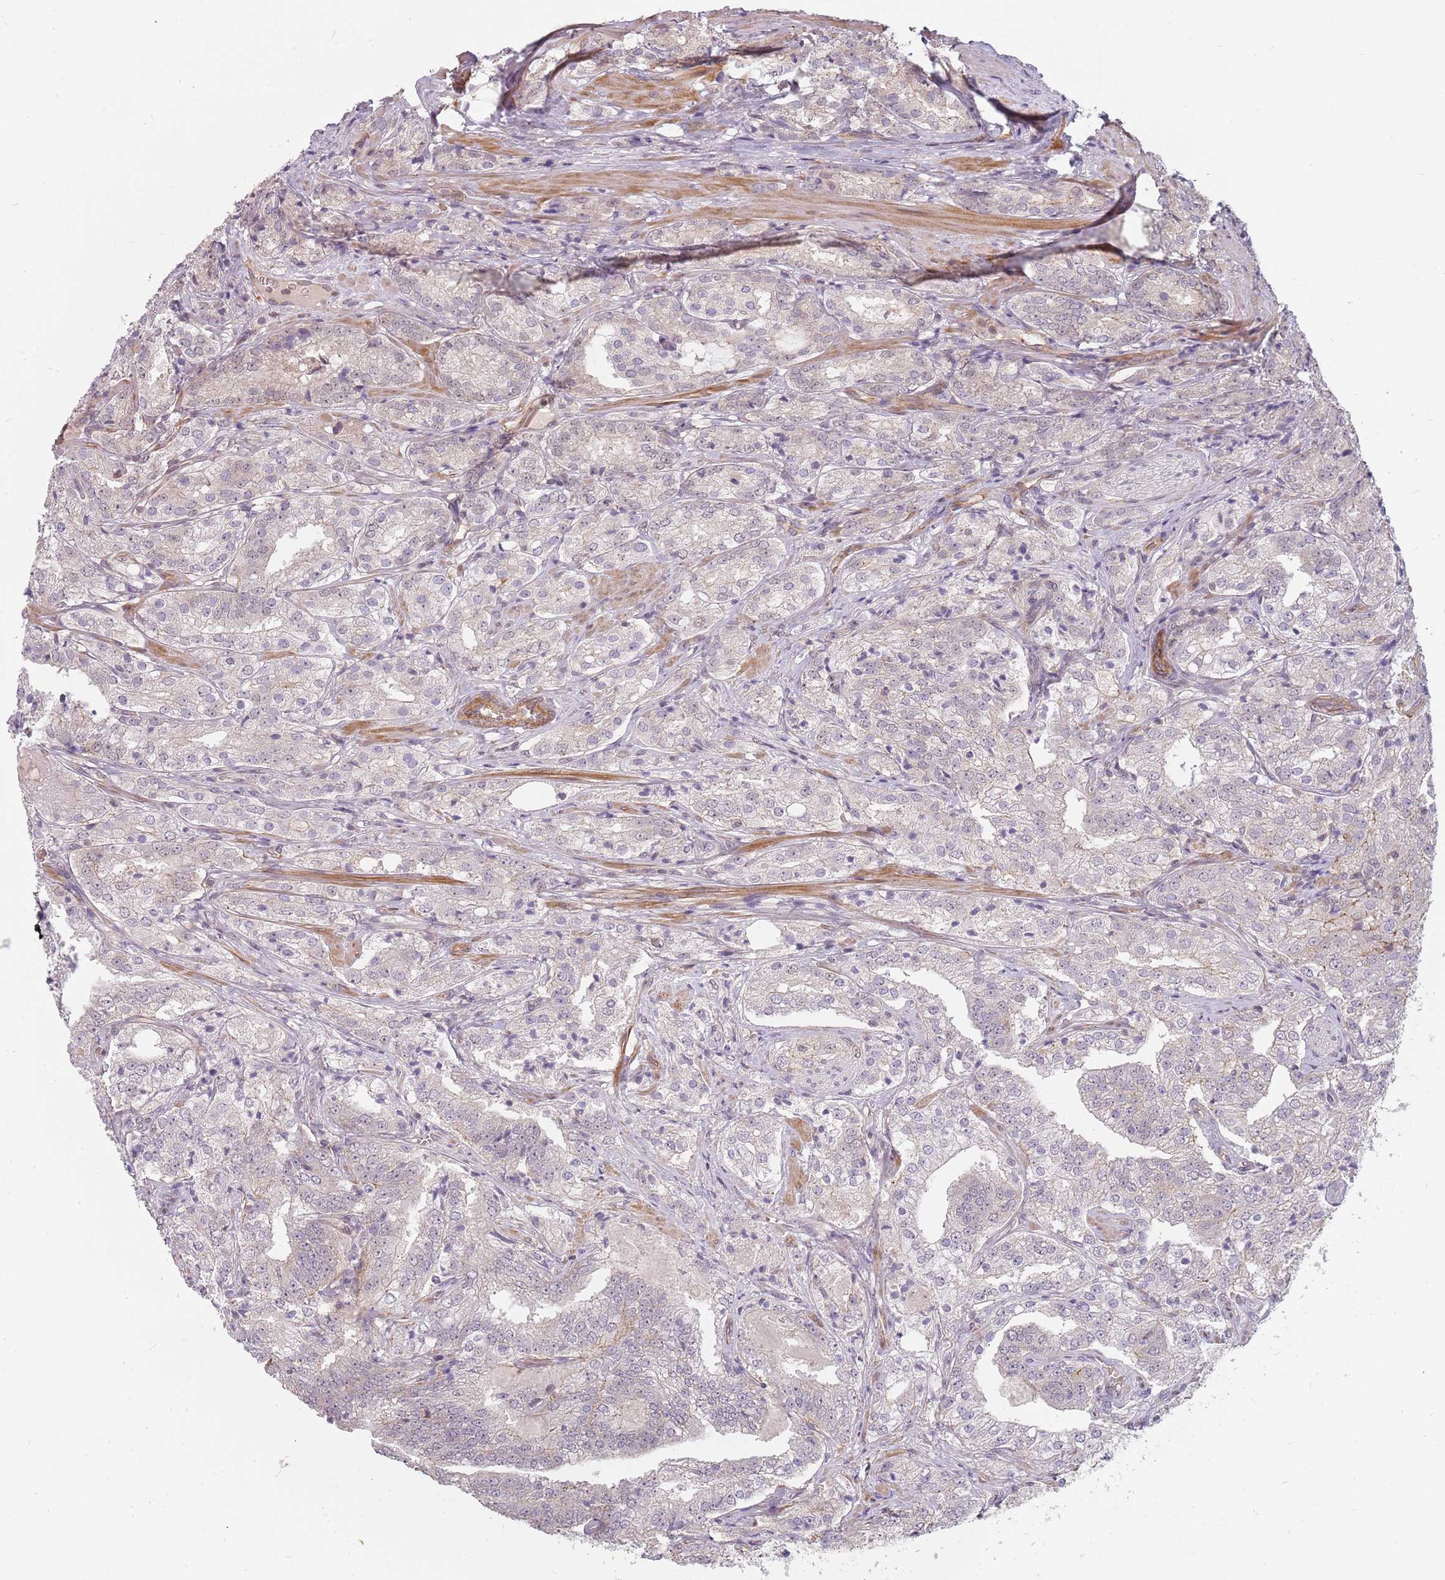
{"staining": {"intensity": "negative", "quantity": "none", "location": "none"}, "tissue": "prostate cancer", "cell_type": "Tumor cells", "image_type": "cancer", "snomed": [{"axis": "morphology", "description": "Adenocarcinoma, High grade"}, {"axis": "topography", "description": "Prostate"}], "caption": "Human prostate adenocarcinoma (high-grade) stained for a protein using immunohistochemistry (IHC) reveals no expression in tumor cells.", "gene": "PPP1R14C", "patient": {"sex": "male", "age": 63}}